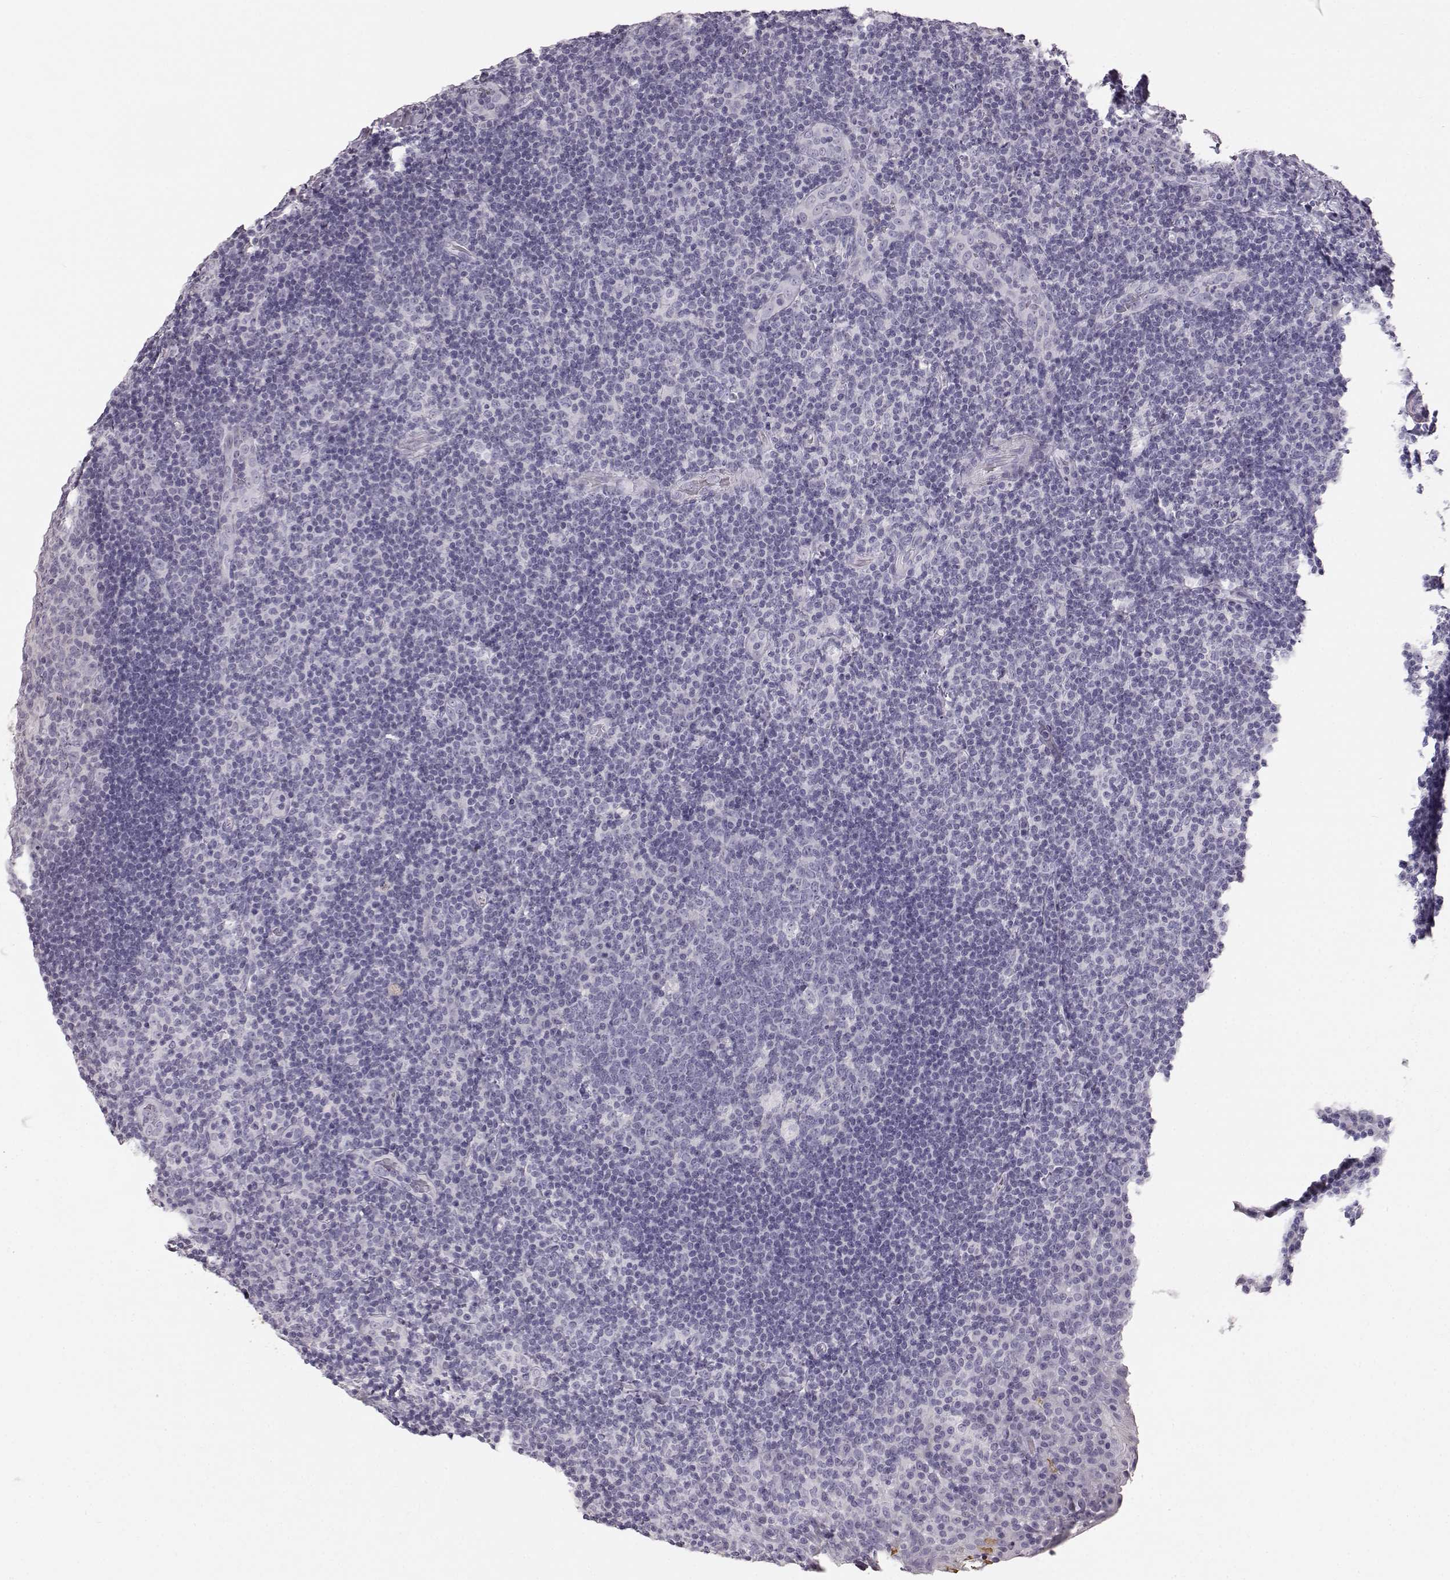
{"staining": {"intensity": "negative", "quantity": "none", "location": "none"}, "tissue": "tonsil", "cell_type": "Germinal center cells", "image_type": "normal", "snomed": [{"axis": "morphology", "description": "Normal tissue, NOS"}, {"axis": "topography", "description": "Tonsil"}], "caption": "Immunohistochemistry photomicrograph of benign tonsil: tonsil stained with DAB shows no significant protein expression in germinal center cells. (Stains: DAB IHC with hematoxylin counter stain, Microscopy: brightfield microscopy at high magnification).", "gene": "KRTAP16", "patient": {"sex": "male", "age": 17}}